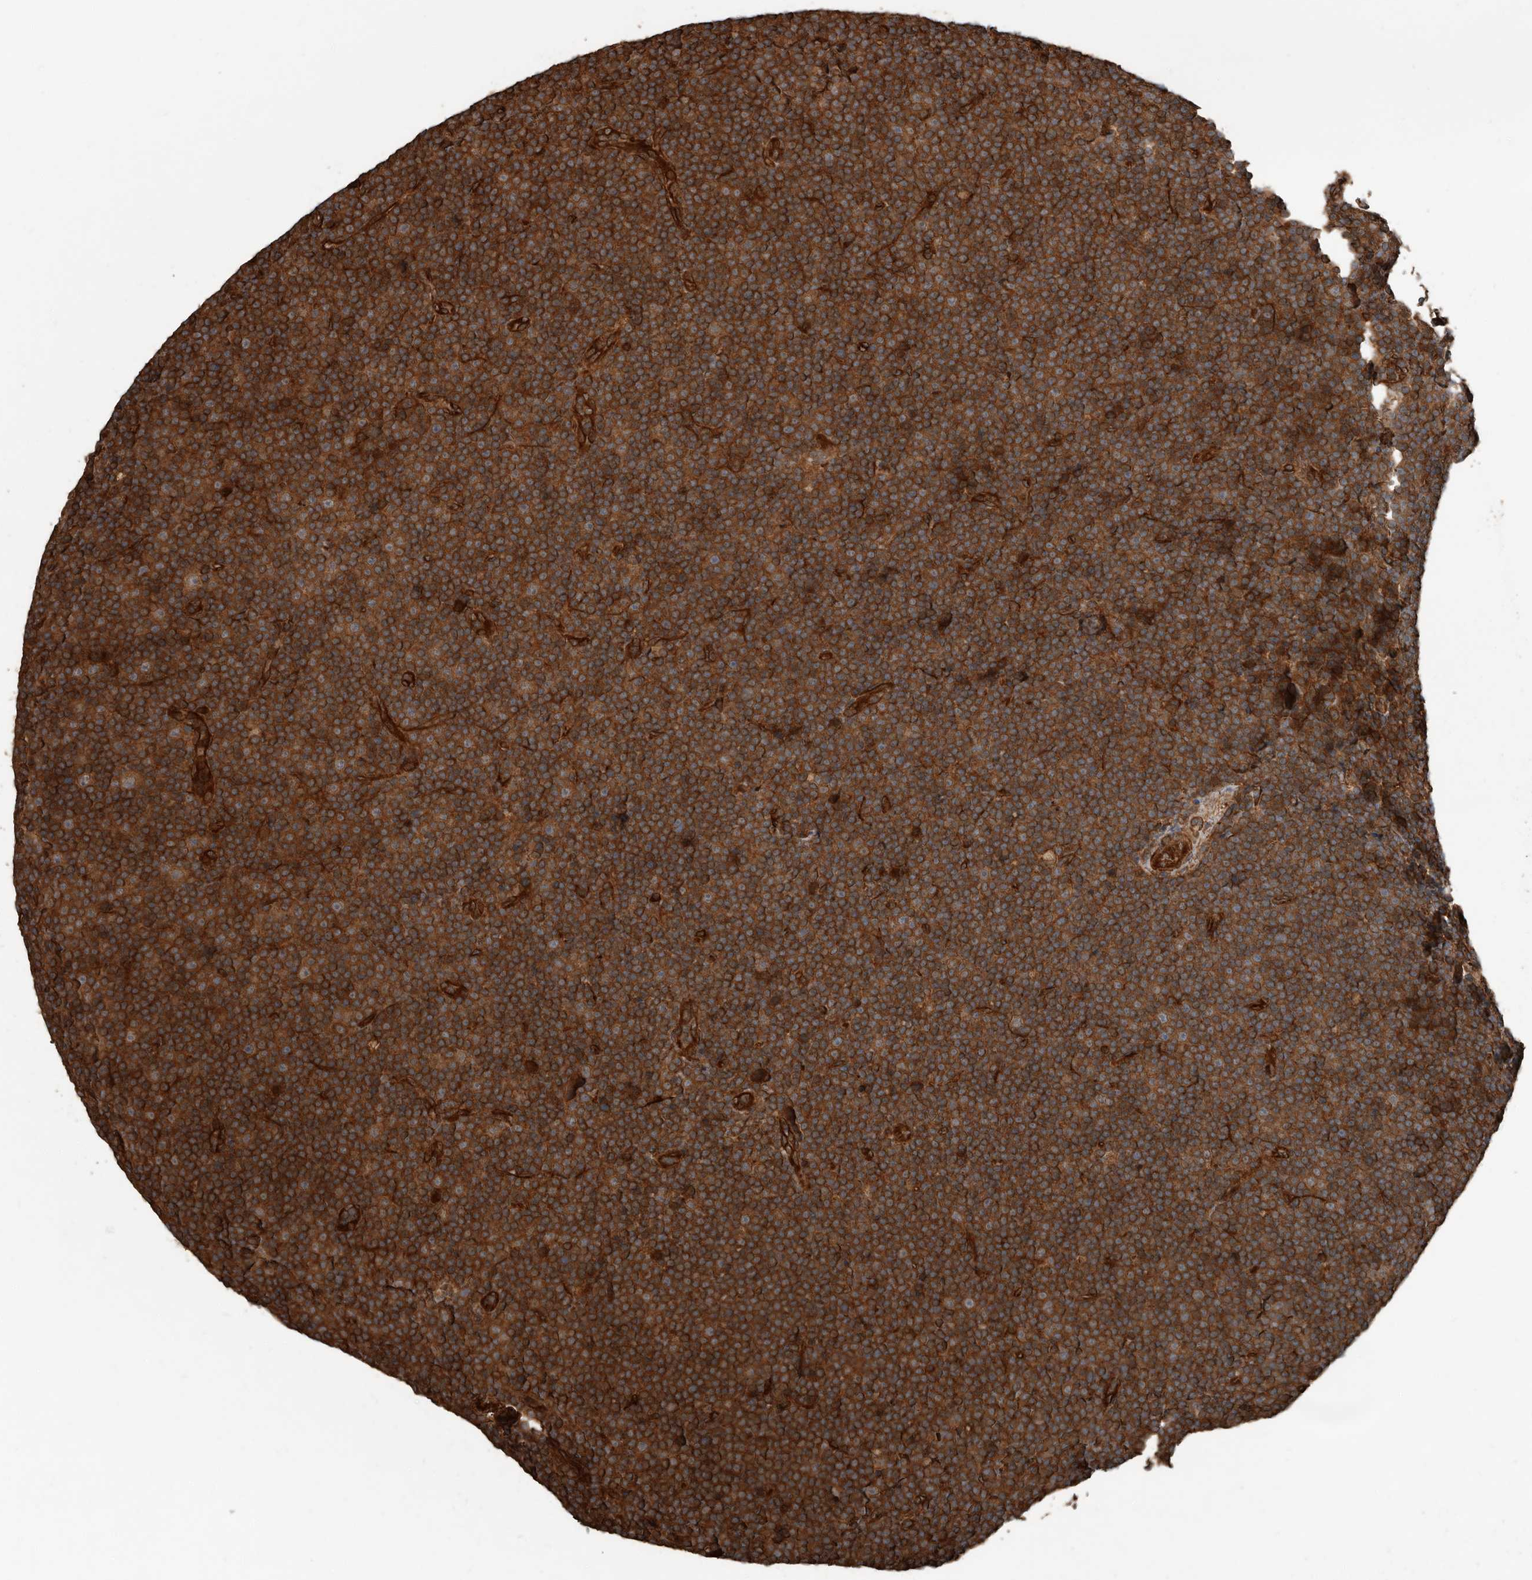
{"staining": {"intensity": "strong", "quantity": ">75%", "location": "cytoplasmic/membranous"}, "tissue": "lymphoma", "cell_type": "Tumor cells", "image_type": "cancer", "snomed": [{"axis": "morphology", "description": "Malignant lymphoma, non-Hodgkin's type, Low grade"}, {"axis": "topography", "description": "Lymph node"}], "caption": "Low-grade malignant lymphoma, non-Hodgkin's type stained for a protein (brown) reveals strong cytoplasmic/membranous positive expression in approximately >75% of tumor cells.", "gene": "YOD1", "patient": {"sex": "female", "age": 67}}